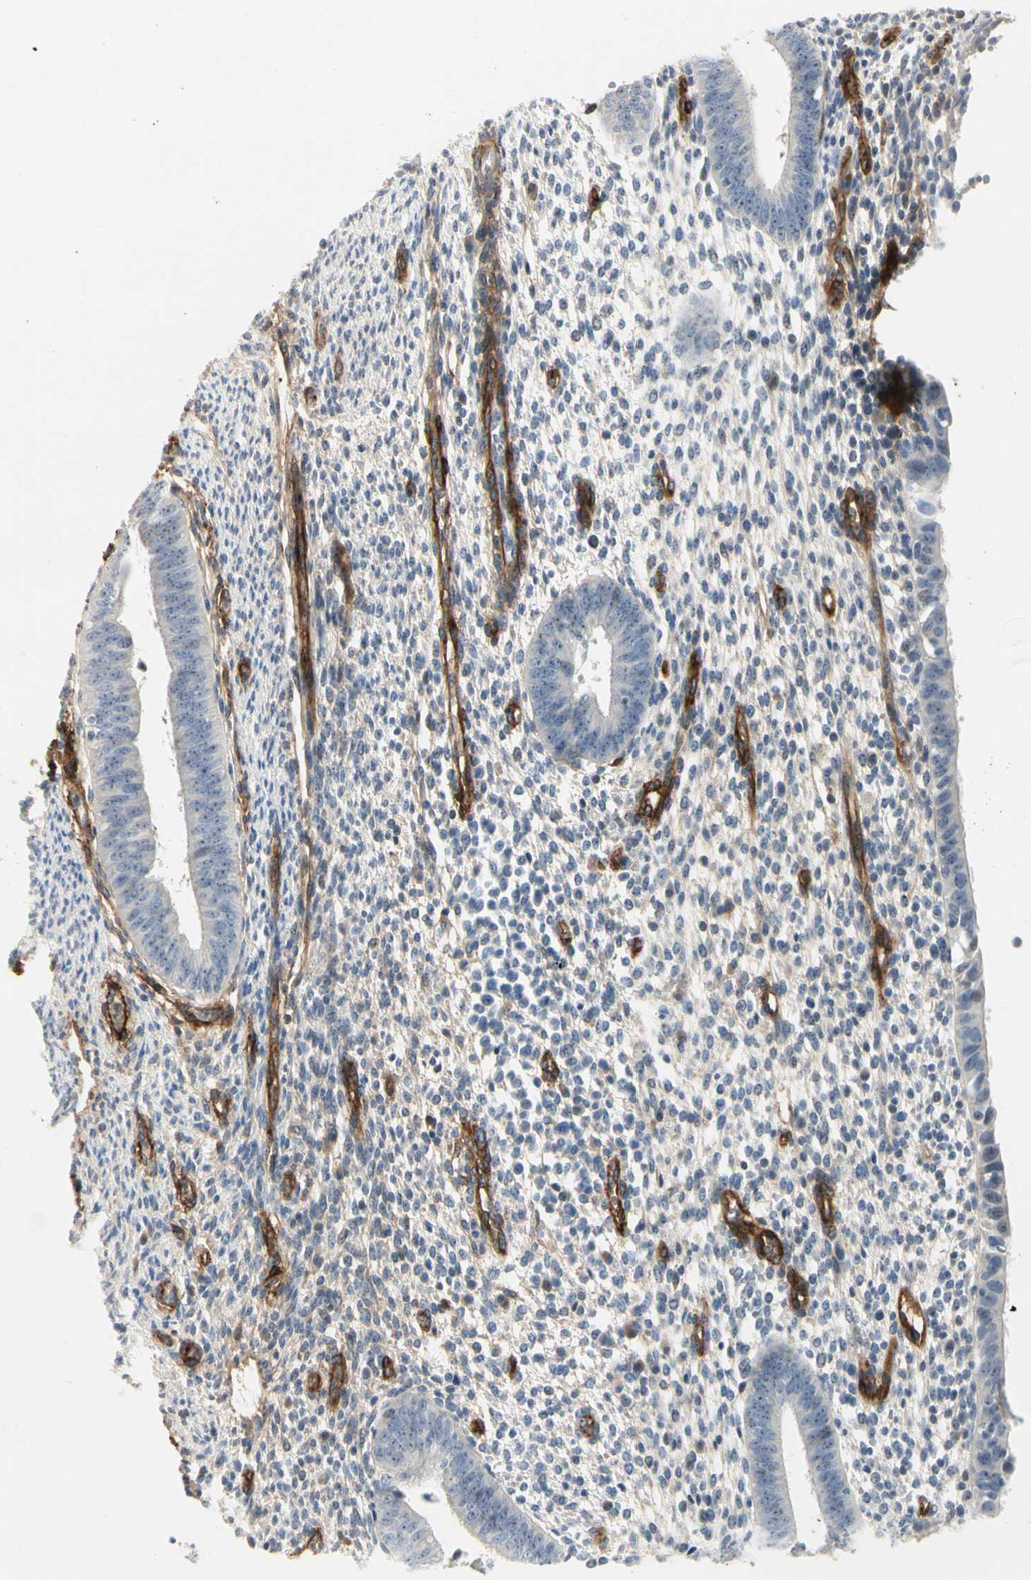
{"staining": {"intensity": "negative", "quantity": "none", "location": "none"}, "tissue": "endometrium", "cell_type": "Cells in endometrial stroma", "image_type": "normal", "snomed": [{"axis": "morphology", "description": "Normal tissue, NOS"}, {"axis": "topography", "description": "Endometrium"}], "caption": "Histopathology image shows no significant protein expression in cells in endometrial stroma of normal endometrium. The staining is performed using DAB brown chromogen with nuclei counter-stained in using hematoxylin.", "gene": "GGT5", "patient": {"sex": "female", "age": 35}}